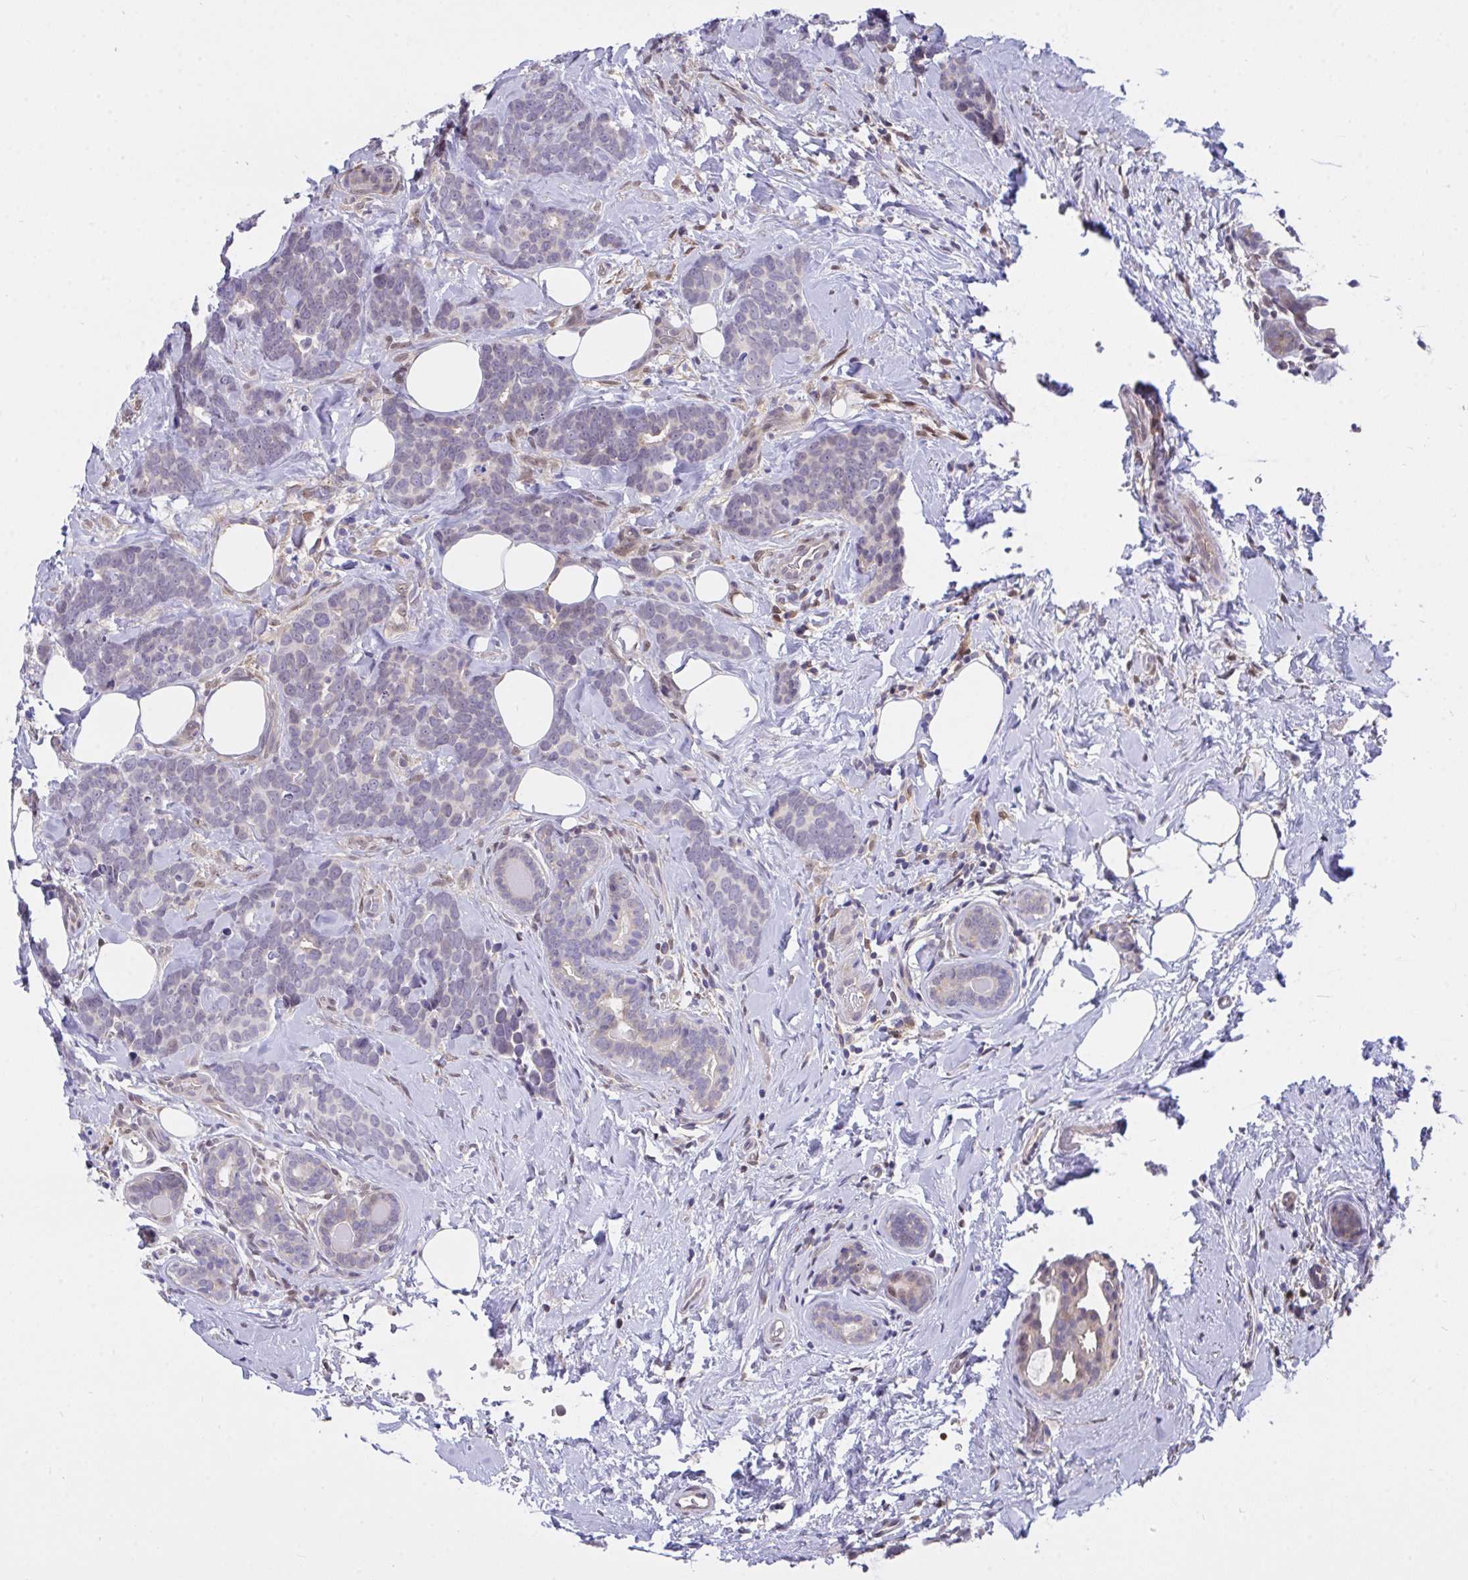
{"staining": {"intensity": "negative", "quantity": "none", "location": "none"}, "tissue": "breast cancer", "cell_type": "Tumor cells", "image_type": "cancer", "snomed": [{"axis": "morphology", "description": "Duct carcinoma"}, {"axis": "topography", "description": "Breast"}], "caption": "DAB (3,3'-diaminobenzidine) immunohistochemical staining of human breast infiltrating ductal carcinoma displays no significant expression in tumor cells.", "gene": "L3HYPDH", "patient": {"sex": "female", "age": 71}}